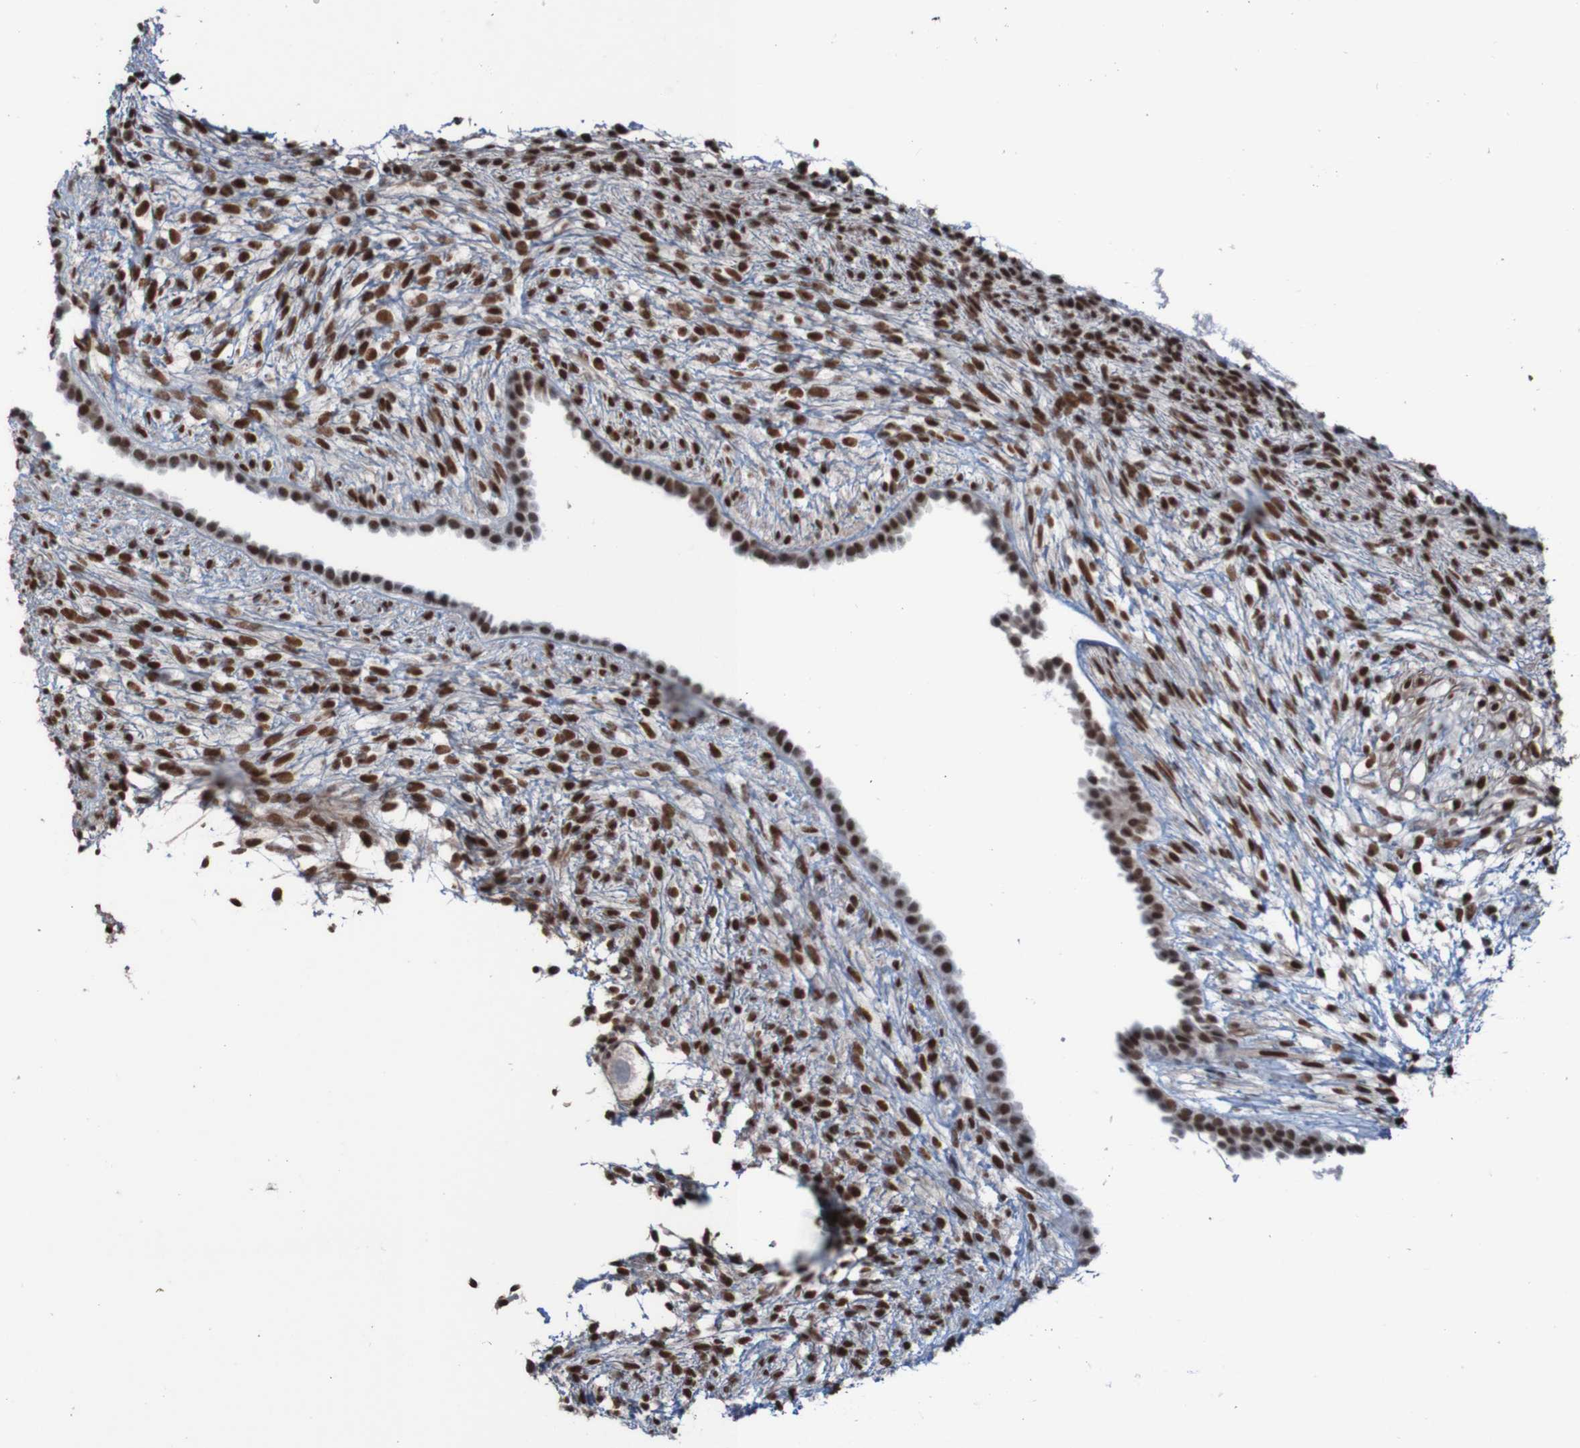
{"staining": {"intensity": "strong", "quantity": ">75%", "location": "nuclear"}, "tissue": "ovary", "cell_type": "Ovarian stroma cells", "image_type": "normal", "snomed": [{"axis": "morphology", "description": "Normal tissue, NOS"}, {"axis": "morphology", "description": "Cyst, NOS"}, {"axis": "topography", "description": "Ovary"}], "caption": "Ovary stained with DAB (3,3'-diaminobenzidine) IHC displays high levels of strong nuclear positivity in about >75% of ovarian stroma cells.", "gene": "PHF2", "patient": {"sex": "female", "age": 18}}